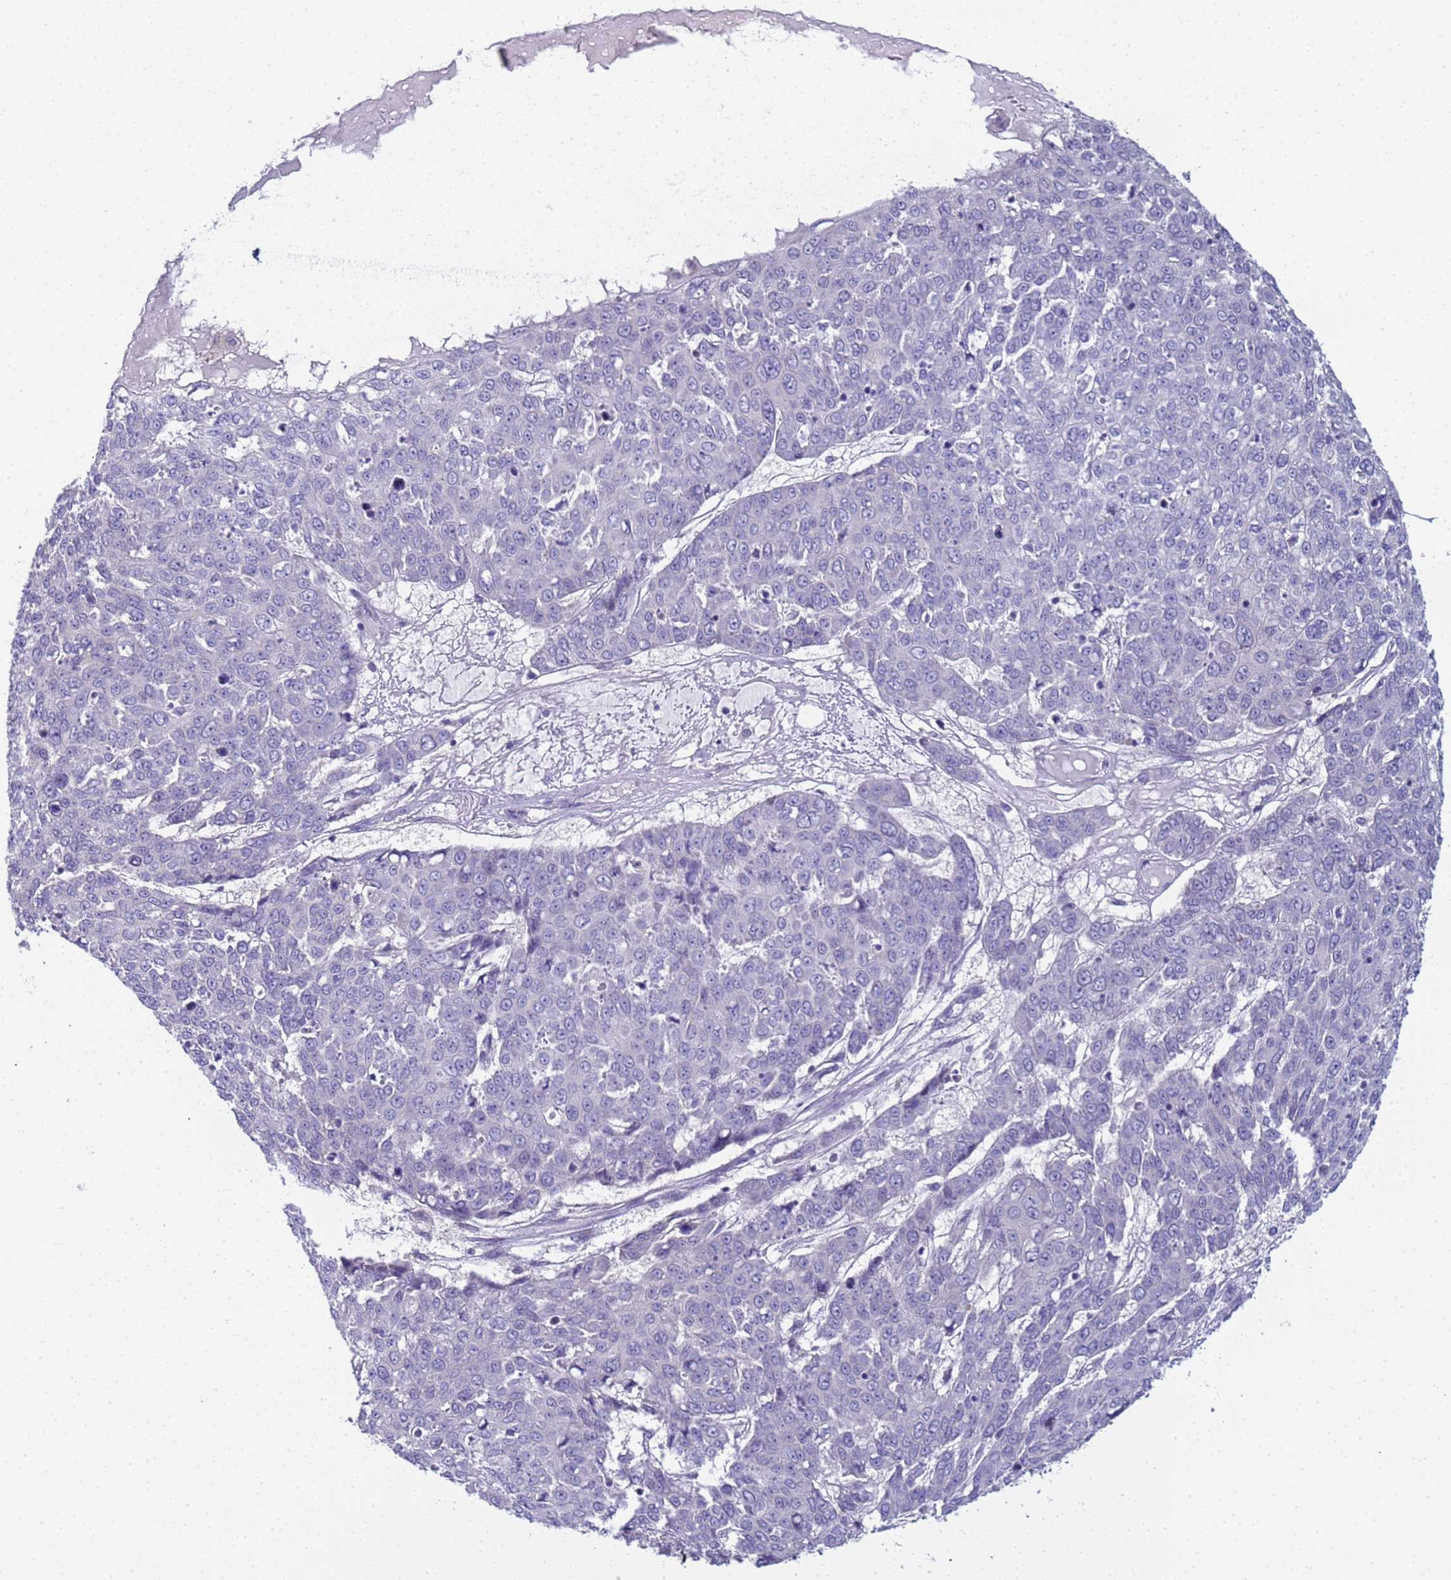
{"staining": {"intensity": "negative", "quantity": "none", "location": "none"}, "tissue": "skin cancer", "cell_type": "Tumor cells", "image_type": "cancer", "snomed": [{"axis": "morphology", "description": "Squamous cell carcinoma, NOS"}, {"axis": "topography", "description": "Skin"}], "caption": "Tumor cells show no significant protein staining in skin cancer.", "gene": "CR1", "patient": {"sex": "male", "age": 71}}